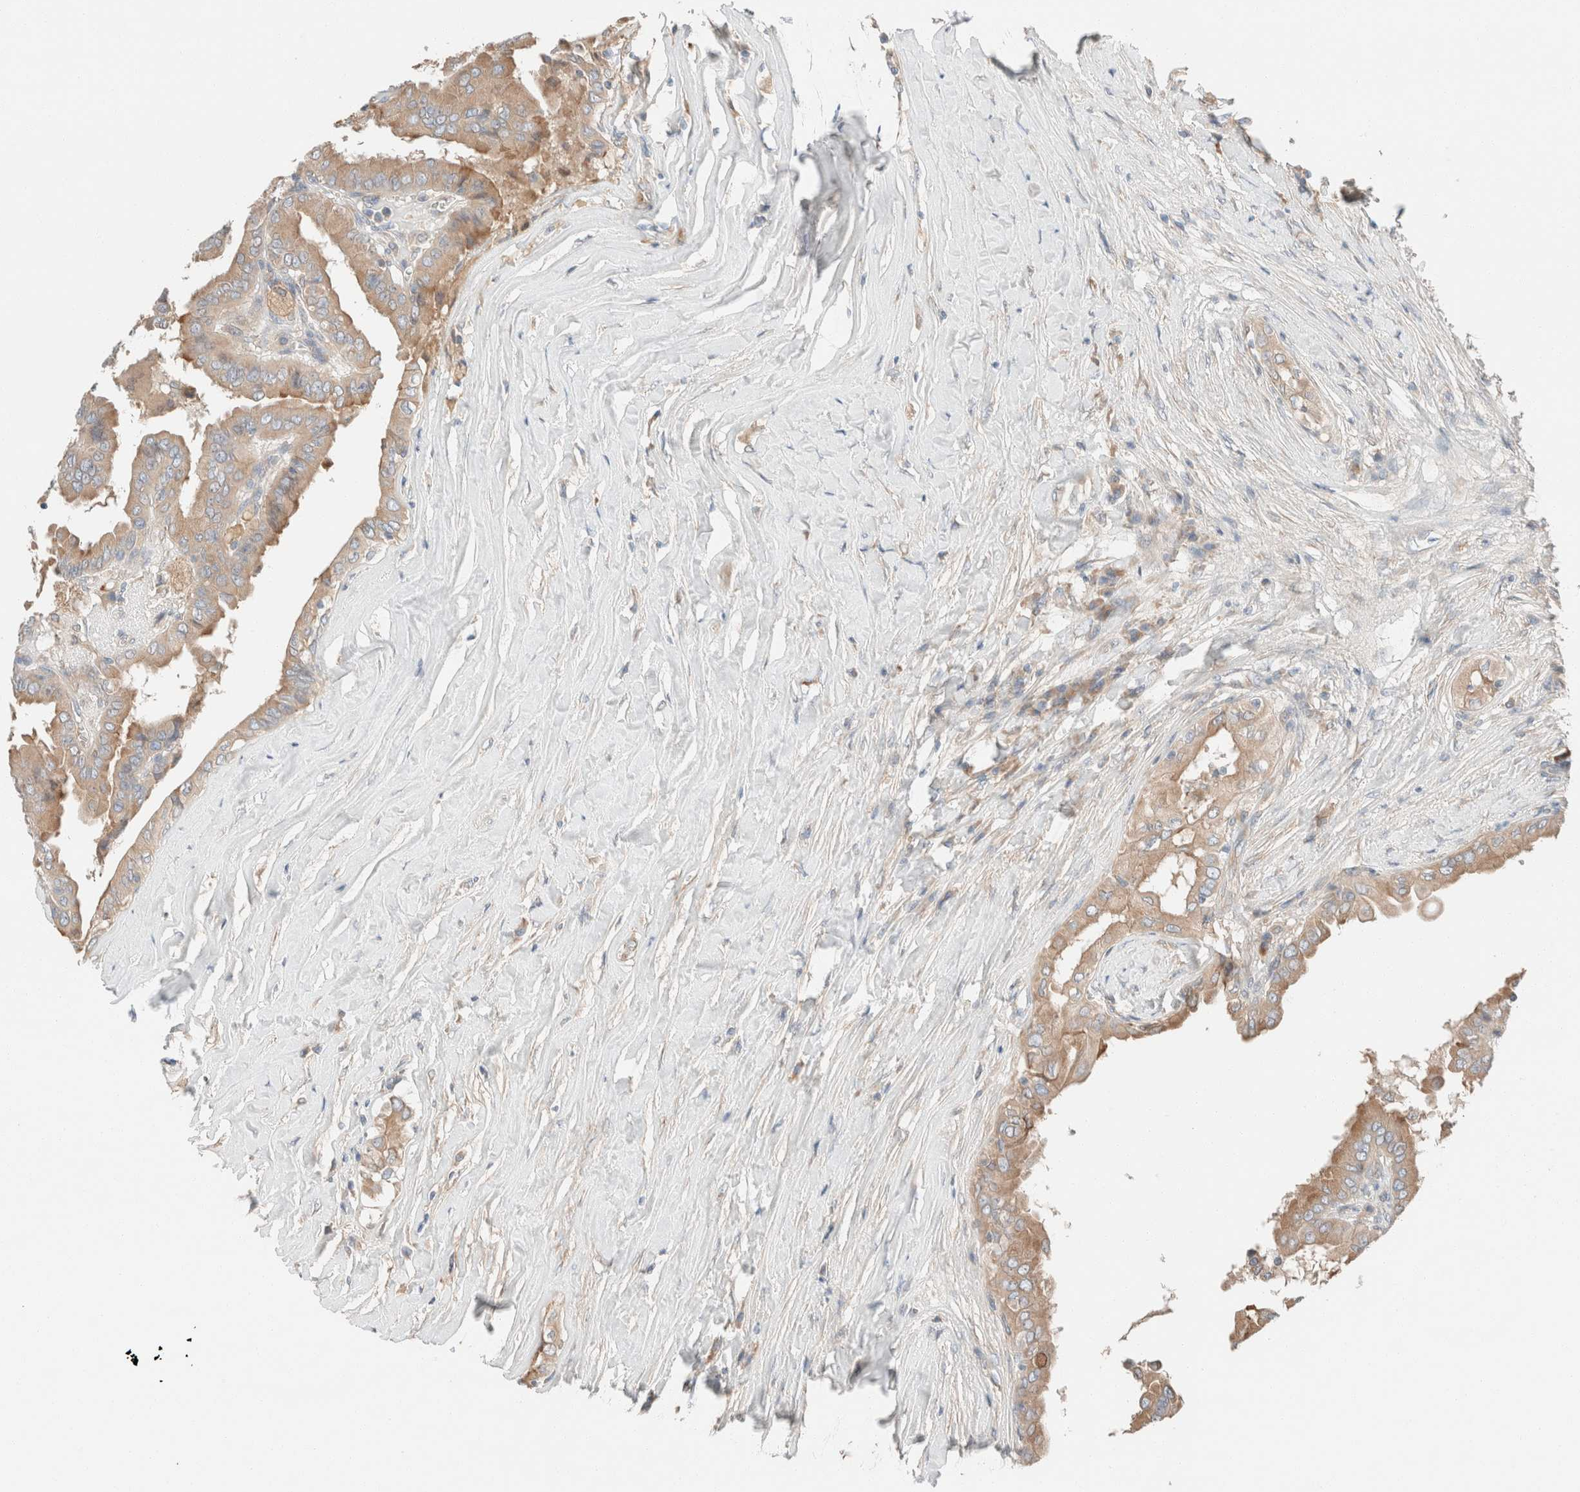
{"staining": {"intensity": "moderate", "quantity": ">75%", "location": "cytoplasmic/membranous"}, "tissue": "thyroid cancer", "cell_type": "Tumor cells", "image_type": "cancer", "snomed": [{"axis": "morphology", "description": "Papillary adenocarcinoma, NOS"}, {"axis": "topography", "description": "Thyroid gland"}], "caption": "Protein staining of thyroid cancer tissue demonstrates moderate cytoplasmic/membranous staining in about >75% of tumor cells.", "gene": "PCM1", "patient": {"sex": "male", "age": 33}}